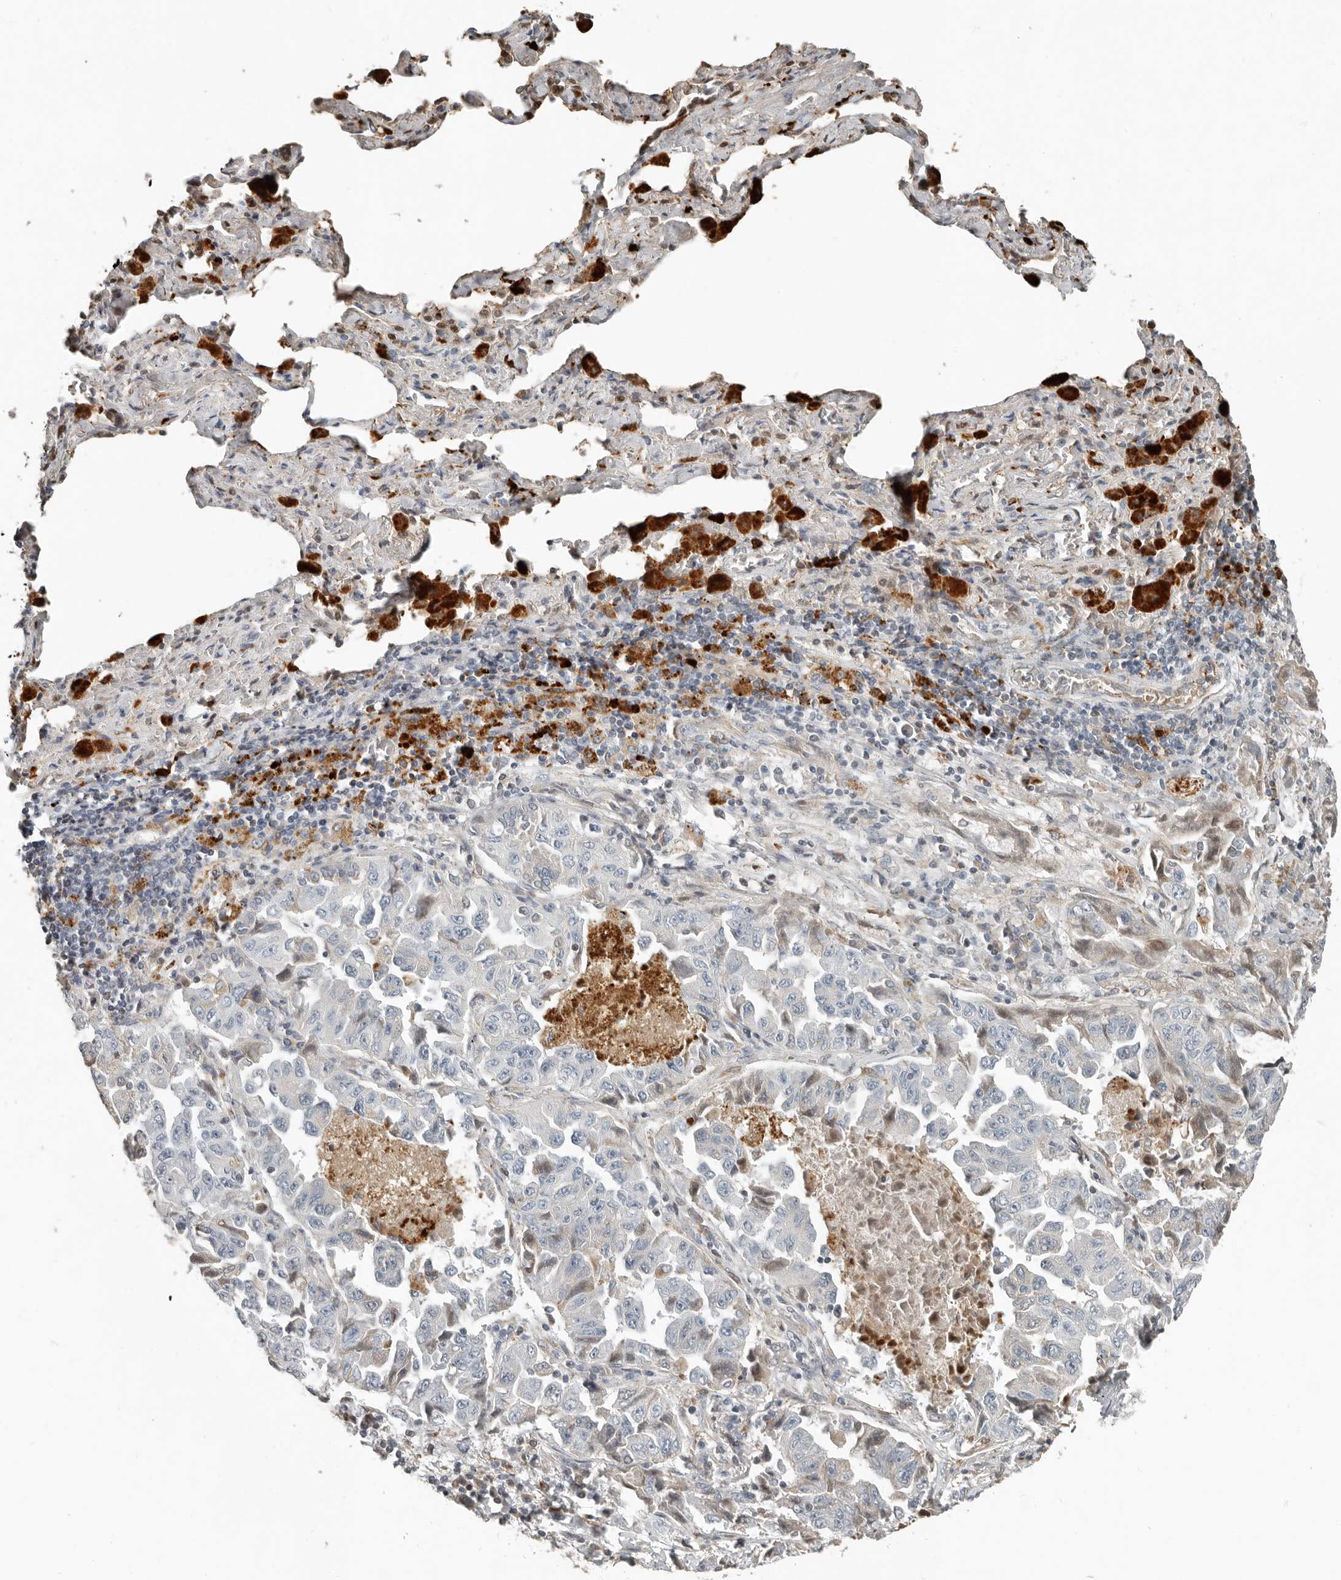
{"staining": {"intensity": "negative", "quantity": "none", "location": "none"}, "tissue": "lung cancer", "cell_type": "Tumor cells", "image_type": "cancer", "snomed": [{"axis": "morphology", "description": "Adenocarcinoma, NOS"}, {"axis": "topography", "description": "Lung"}], "caption": "This is a histopathology image of immunohistochemistry (IHC) staining of lung adenocarcinoma, which shows no positivity in tumor cells.", "gene": "KLHL38", "patient": {"sex": "female", "age": 51}}